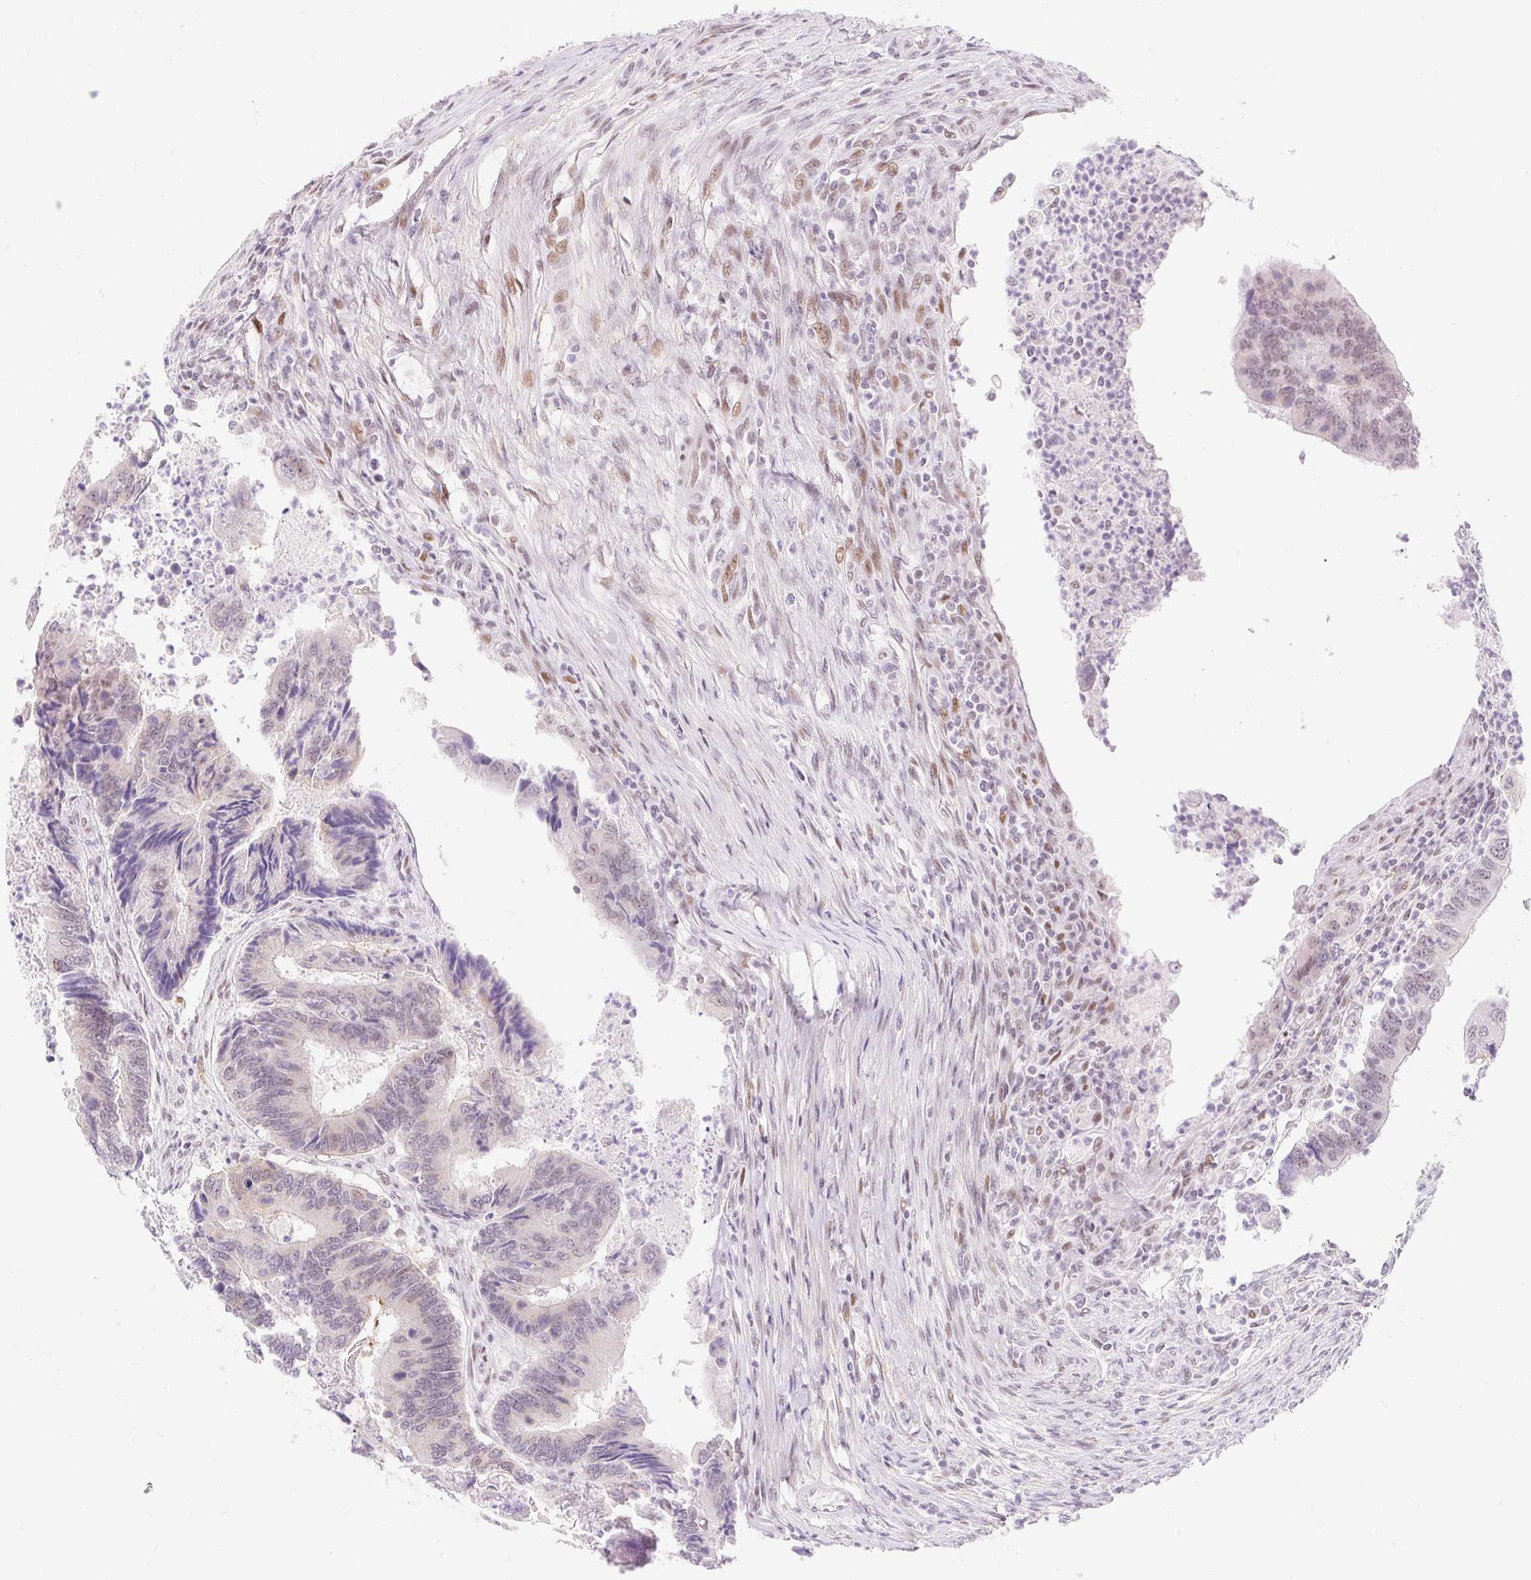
{"staining": {"intensity": "negative", "quantity": "none", "location": "none"}, "tissue": "colorectal cancer", "cell_type": "Tumor cells", "image_type": "cancer", "snomed": [{"axis": "morphology", "description": "Adenocarcinoma, NOS"}, {"axis": "topography", "description": "Colon"}], "caption": "Adenocarcinoma (colorectal) stained for a protein using immunohistochemistry (IHC) exhibits no staining tumor cells.", "gene": "H2BW1", "patient": {"sex": "female", "age": 67}}